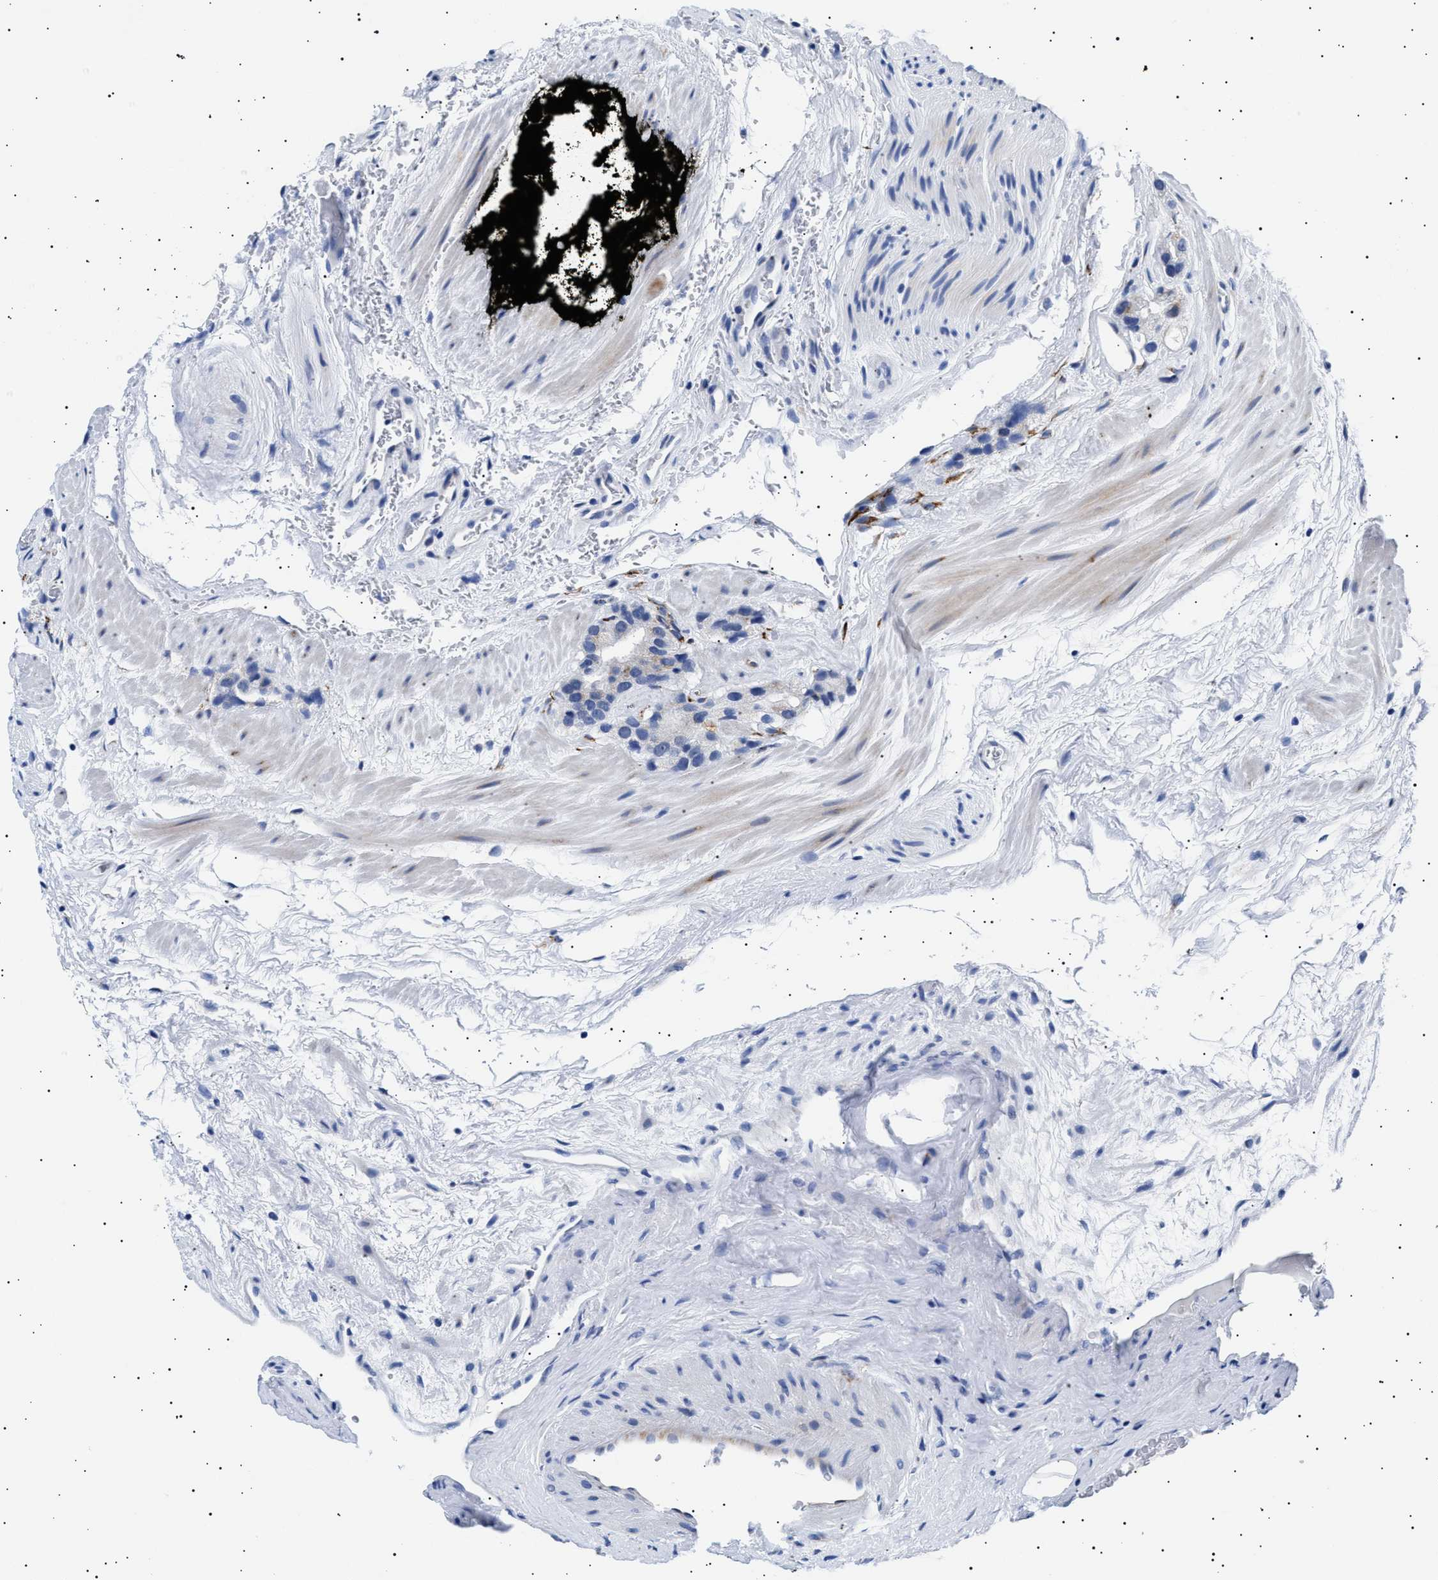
{"staining": {"intensity": "negative", "quantity": "none", "location": "none"}, "tissue": "prostate cancer", "cell_type": "Tumor cells", "image_type": "cancer", "snomed": [{"axis": "morphology", "description": "Adenocarcinoma, High grade"}, {"axis": "topography", "description": "Prostate"}], "caption": "The histopathology image exhibits no staining of tumor cells in prostate cancer. Nuclei are stained in blue.", "gene": "HEMGN", "patient": {"sex": "male", "age": 63}}